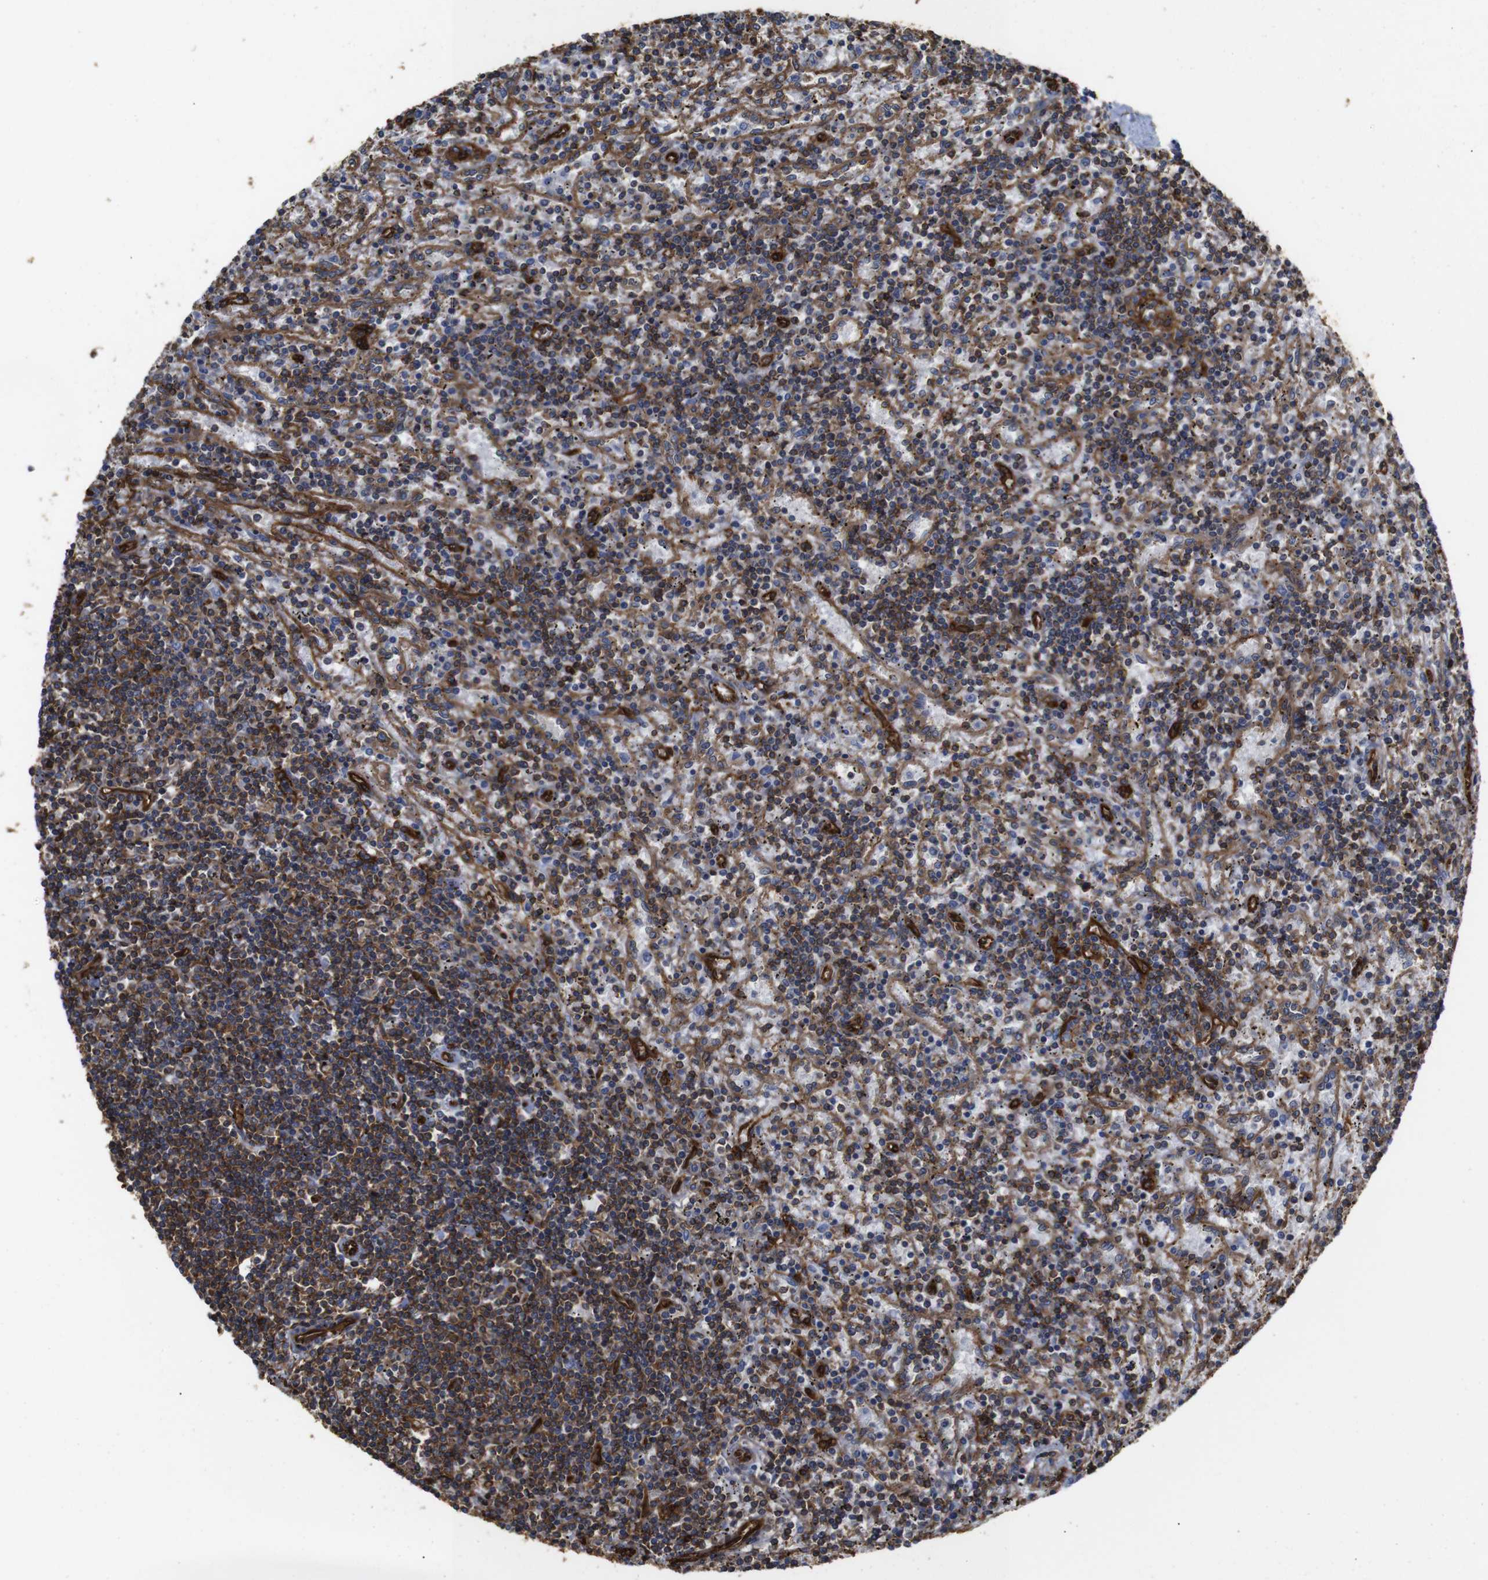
{"staining": {"intensity": "moderate", "quantity": "25%-75%", "location": "cytoplasmic/membranous"}, "tissue": "lymphoma", "cell_type": "Tumor cells", "image_type": "cancer", "snomed": [{"axis": "morphology", "description": "Malignant lymphoma, non-Hodgkin's type, Low grade"}, {"axis": "topography", "description": "Spleen"}], "caption": "Human malignant lymphoma, non-Hodgkin's type (low-grade) stained for a protein (brown) shows moderate cytoplasmic/membranous positive positivity in about 25%-75% of tumor cells.", "gene": "SPTBN1", "patient": {"sex": "male", "age": 76}}